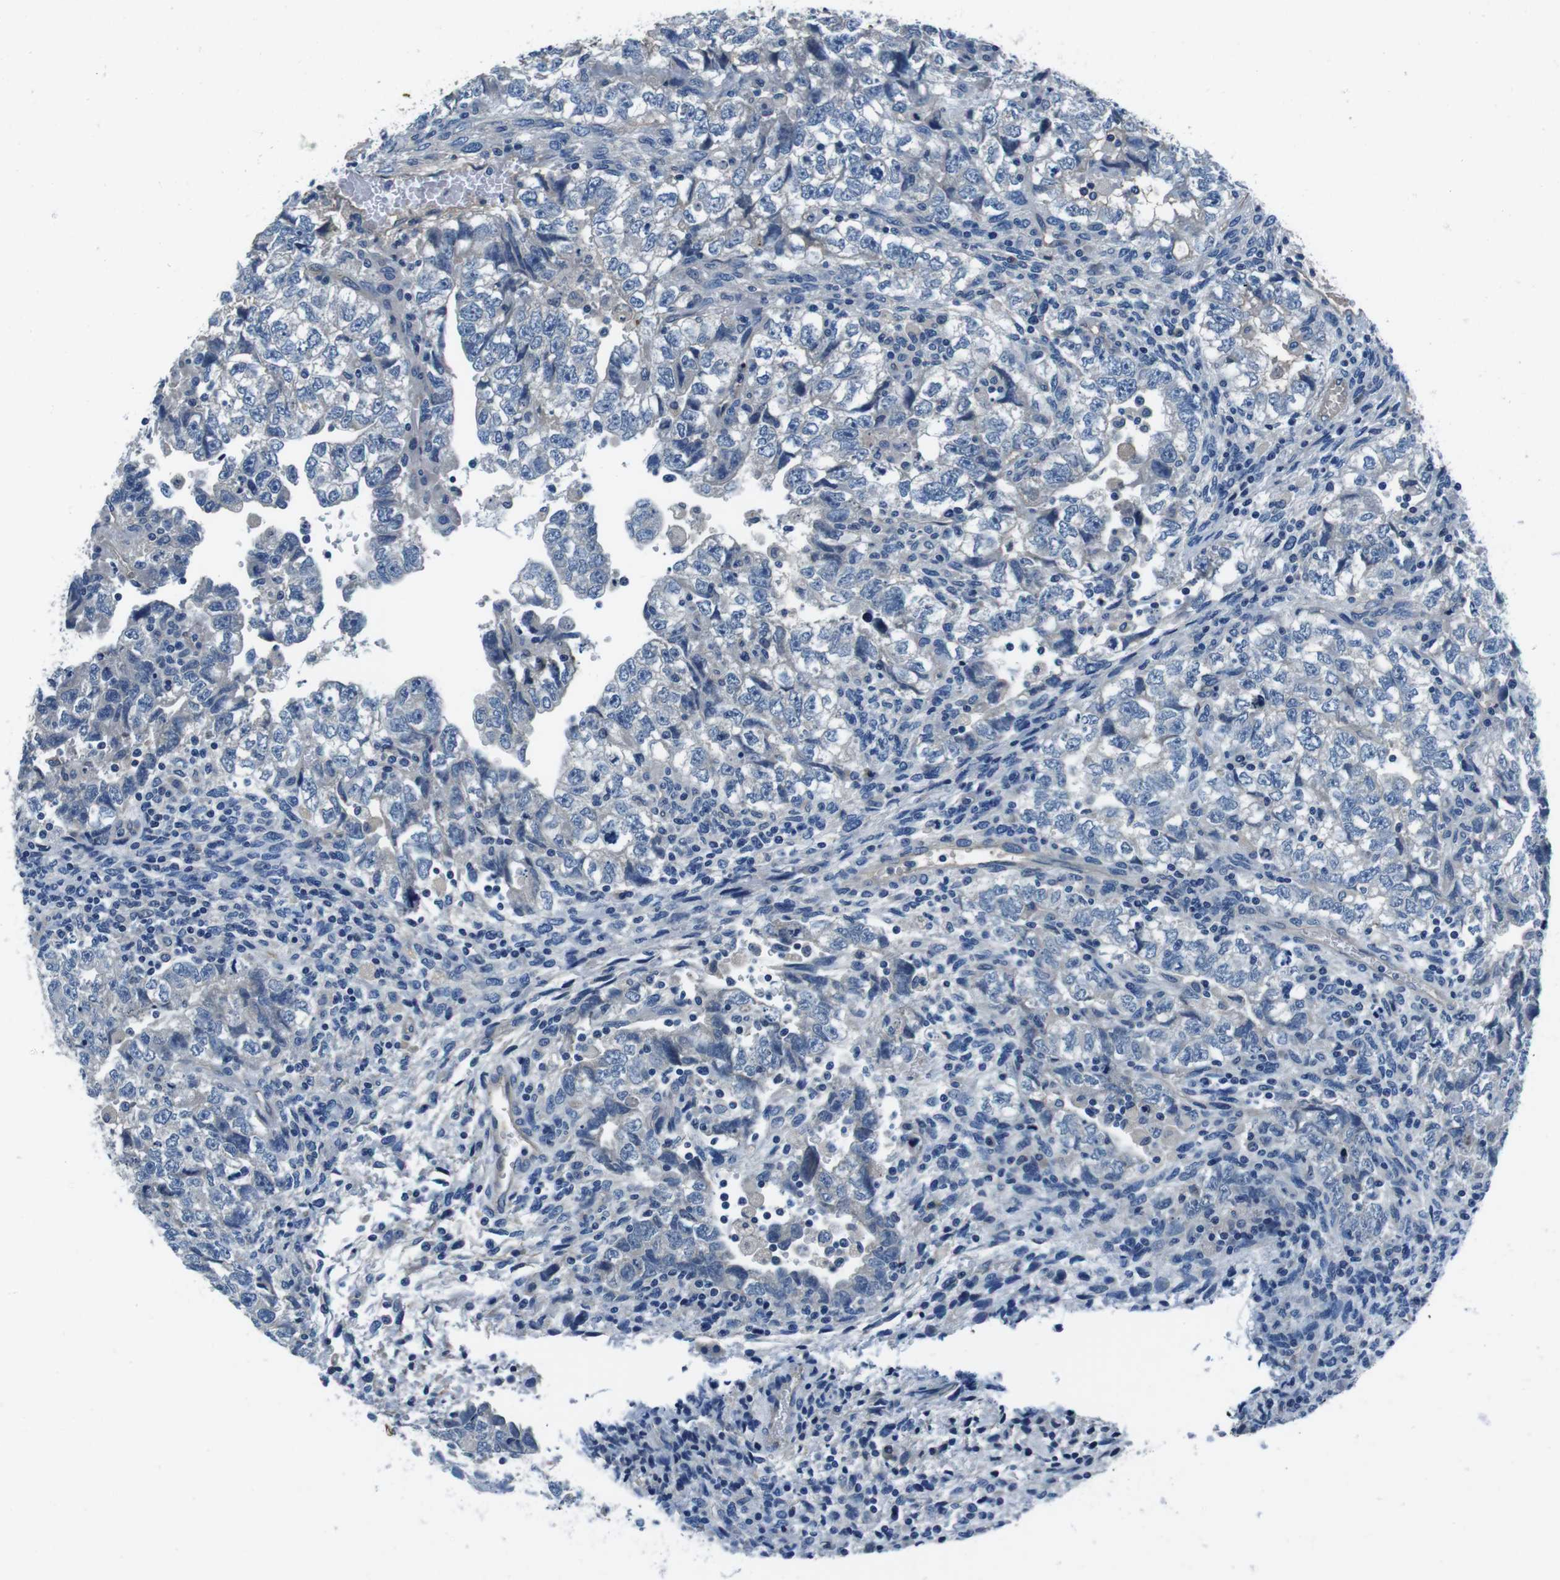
{"staining": {"intensity": "negative", "quantity": "none", "location": "none"}, "tissue": "testis cancer", "cell_type": "Tumor cells", "image_type": "cancer", "snomed": [{"axis": "morphology", "description": "Carcinoma, Embryonal, NOS"}, {"axis": "topography", "description": "Testis"}], "caption": "A high-resolution image shows IHC staining of testis cancer (embryonal carcinoma), which reveals no significant expression in tumor cells. (DAB immunohistochemistry (IHC) visualized using brightfield microscopy, high magnification).", "gene": "CASQ1", "patient": {"sex": "male", "age": 36}}